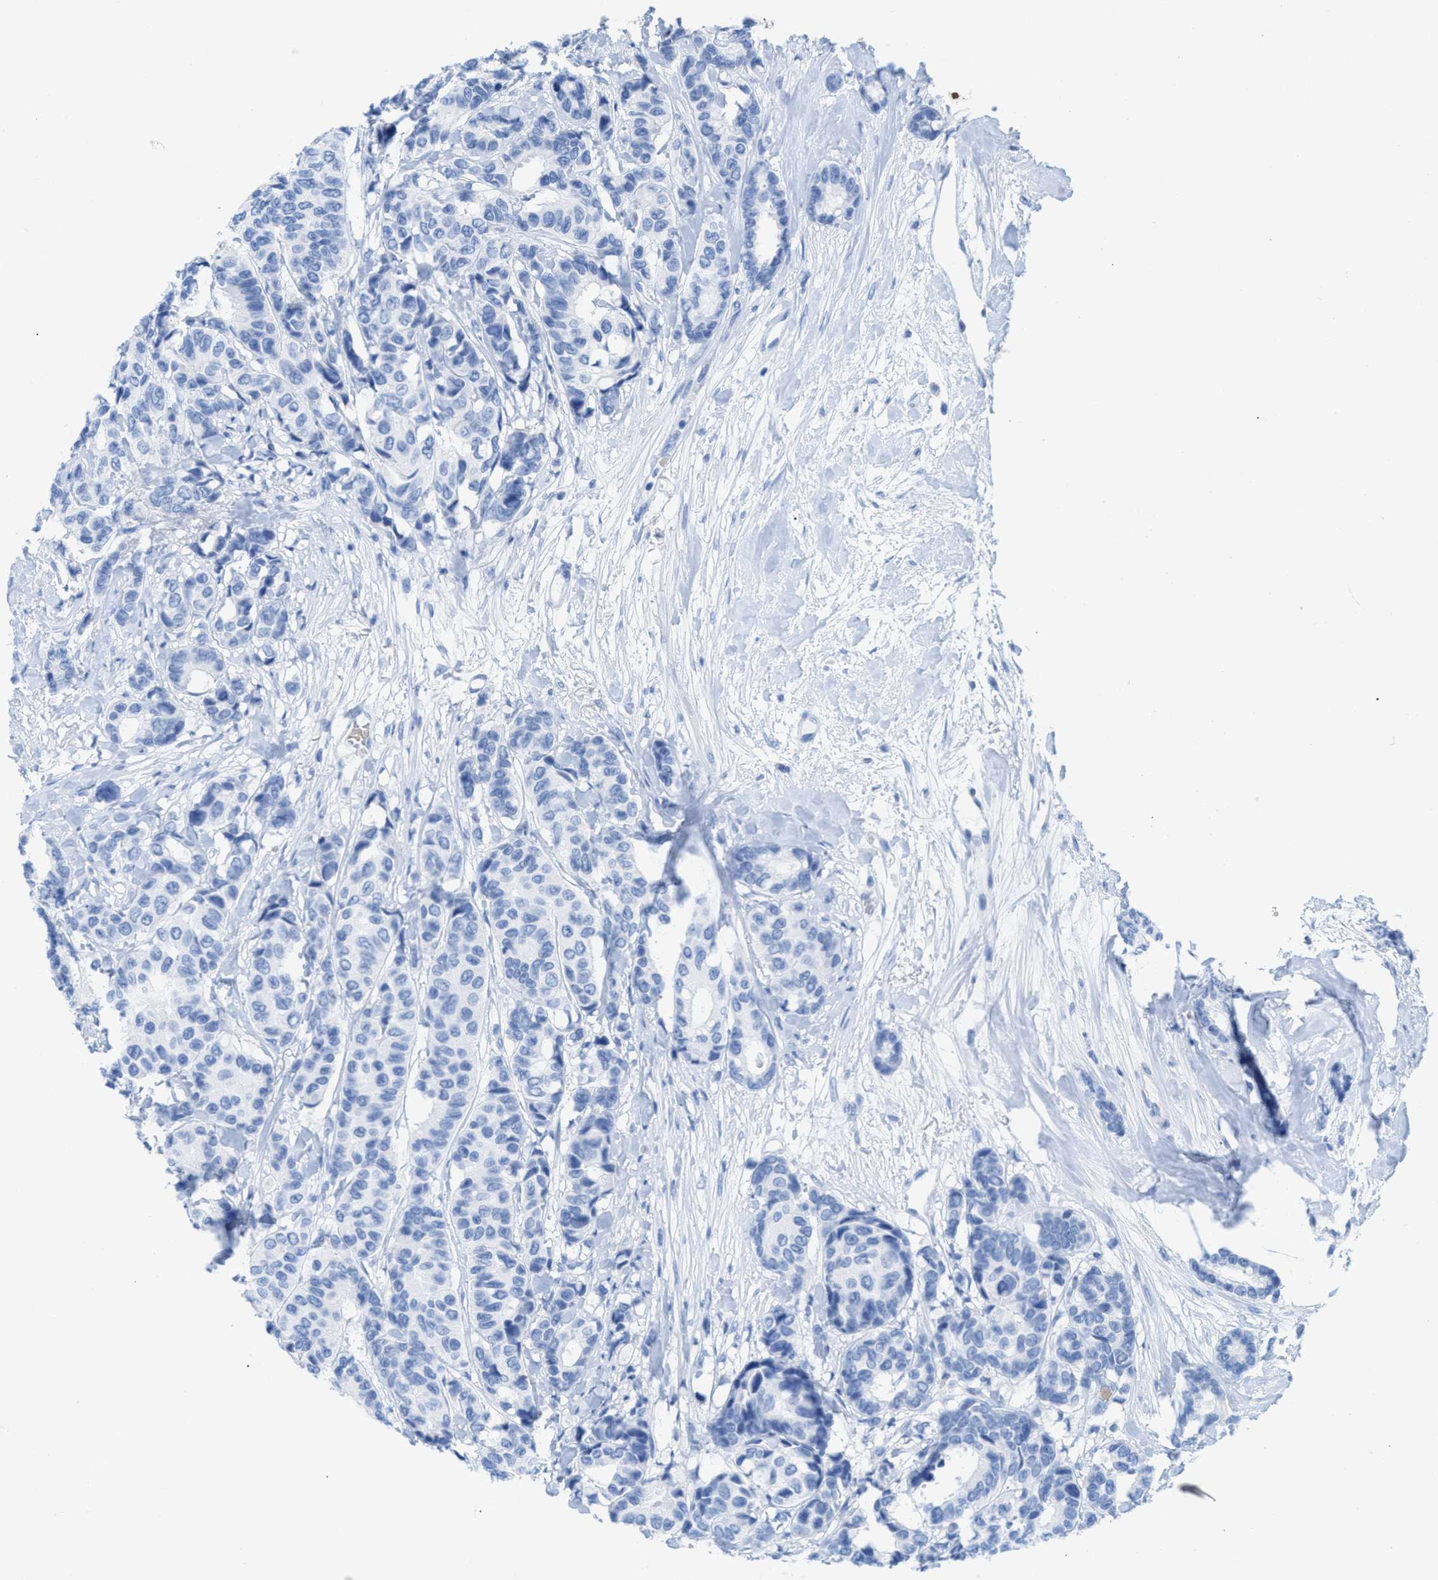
{"staining": {"intensity": "negative", "quantity": "none", "location": "none"}, "tissue": "breast cancer", "cell_type": "Tumor cells", "image_type": "cancer", "snomed": [{"axis": "morphology", "description": "Duct carcinoma"}, {"axis": "topography", "description": "Breast"}], "caption": "A high-resolution histopathology image shows immunohistochemistry (IHC) staining of breast cancer, which reveals no significant staining in tumor cells. Nuclei are stained in blue.", "gene": "ANKFN1", "patient": {"sex": "female", "age": 87}}